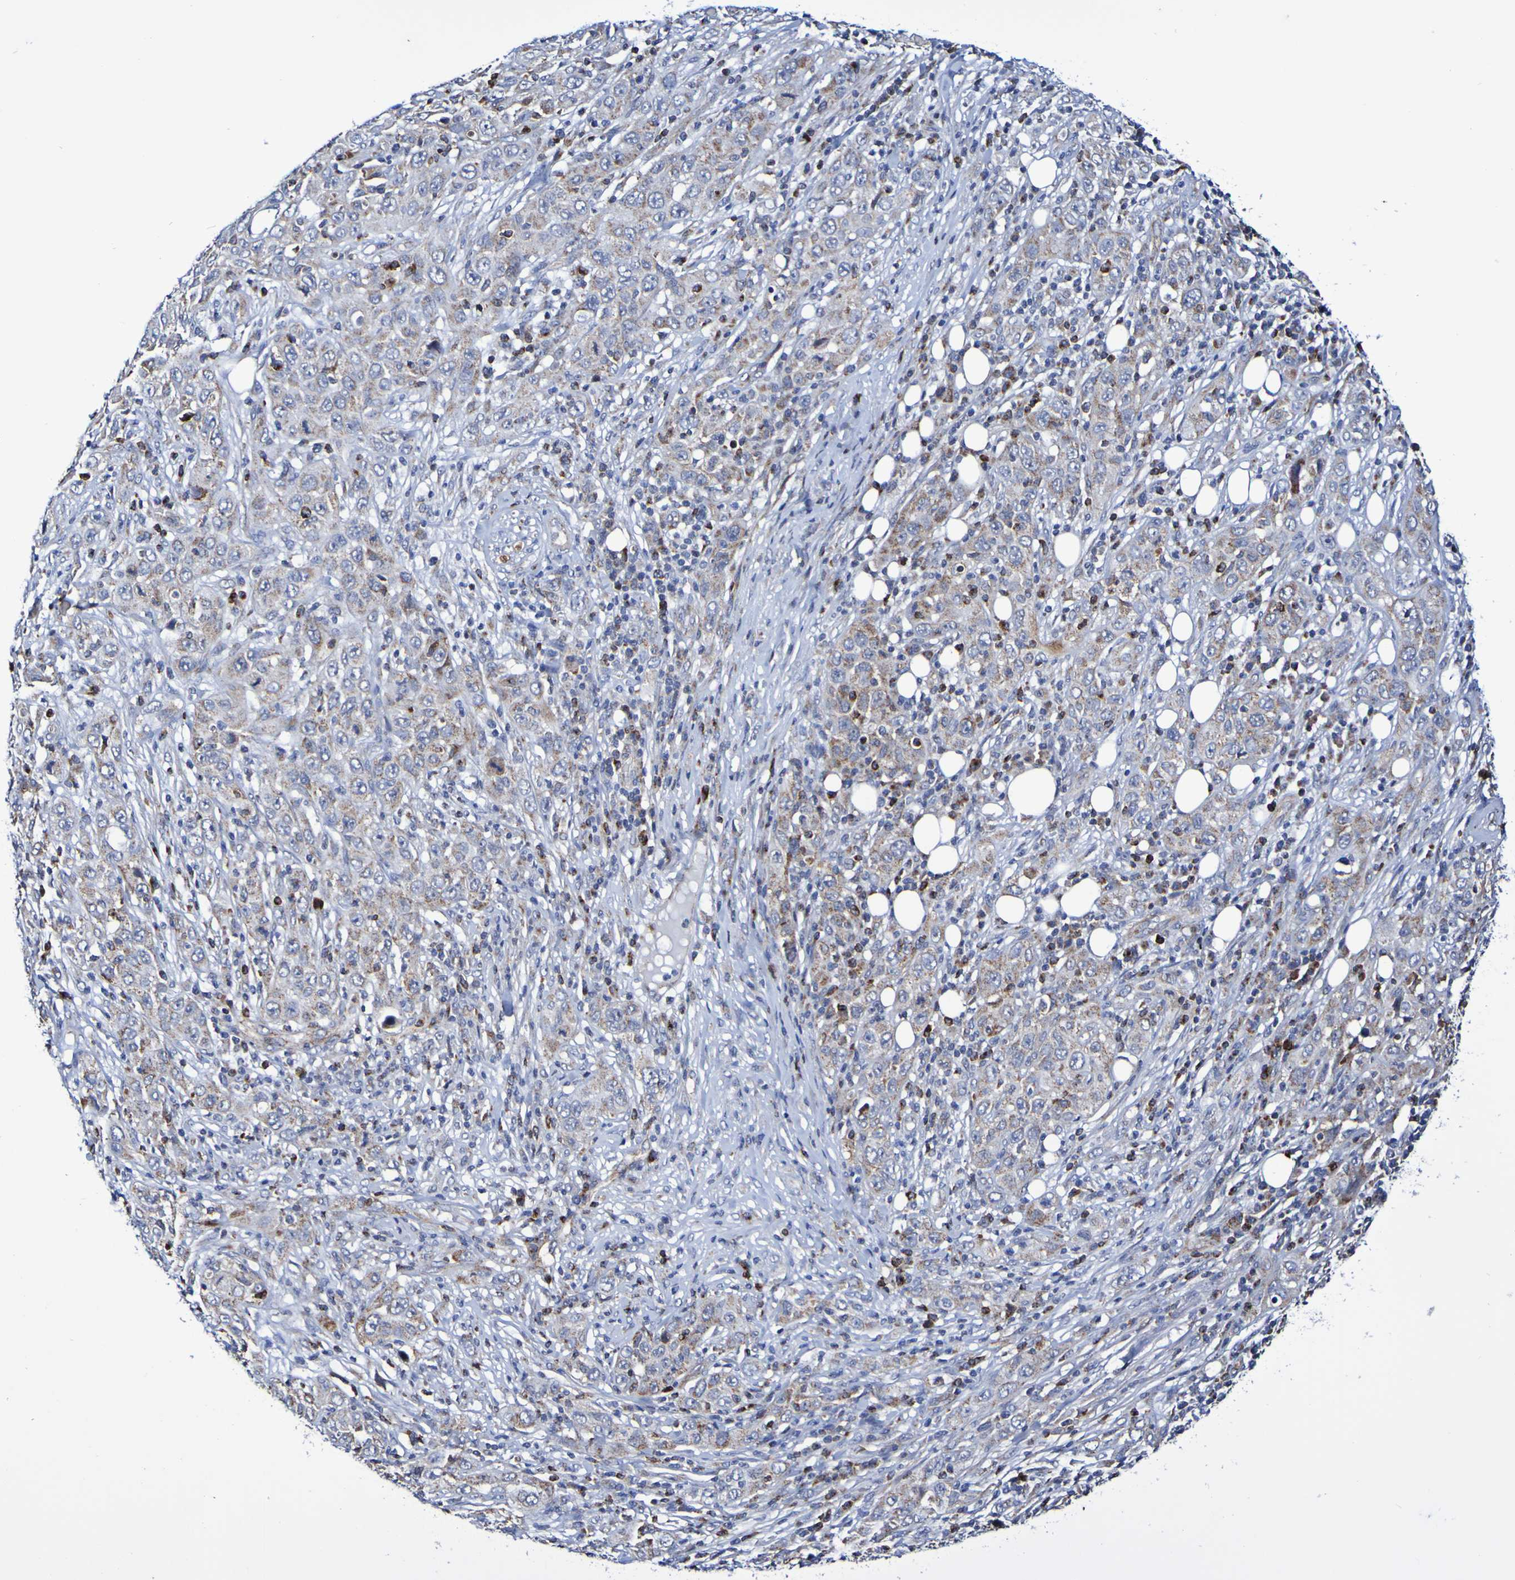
{"staining": {"intensity": "weak", "quantity": ">75%", "location": "cytoplasmic/membranous"}, "tissue": "skin cancer", "cell_type": "Tumor cells", "image_type": "cancer", "snomed": [{"axis": "morphology", "description": "Squamous cell carcinoma, NOS"}, {"axis": "topography", "description": "Skin"}], "caption": "Brown immunohistochemical staining in skin cancer (squamous cell carcinoma) exhibits weak cytoplasmic/membranous expression in approximately >75% of tumor cells. Immunohistochemistry (ihc) stains the protein in brown and the nuclei are stained blue.", "gene": "GJB1", "patient": {"sex": "female", "age": 88}}